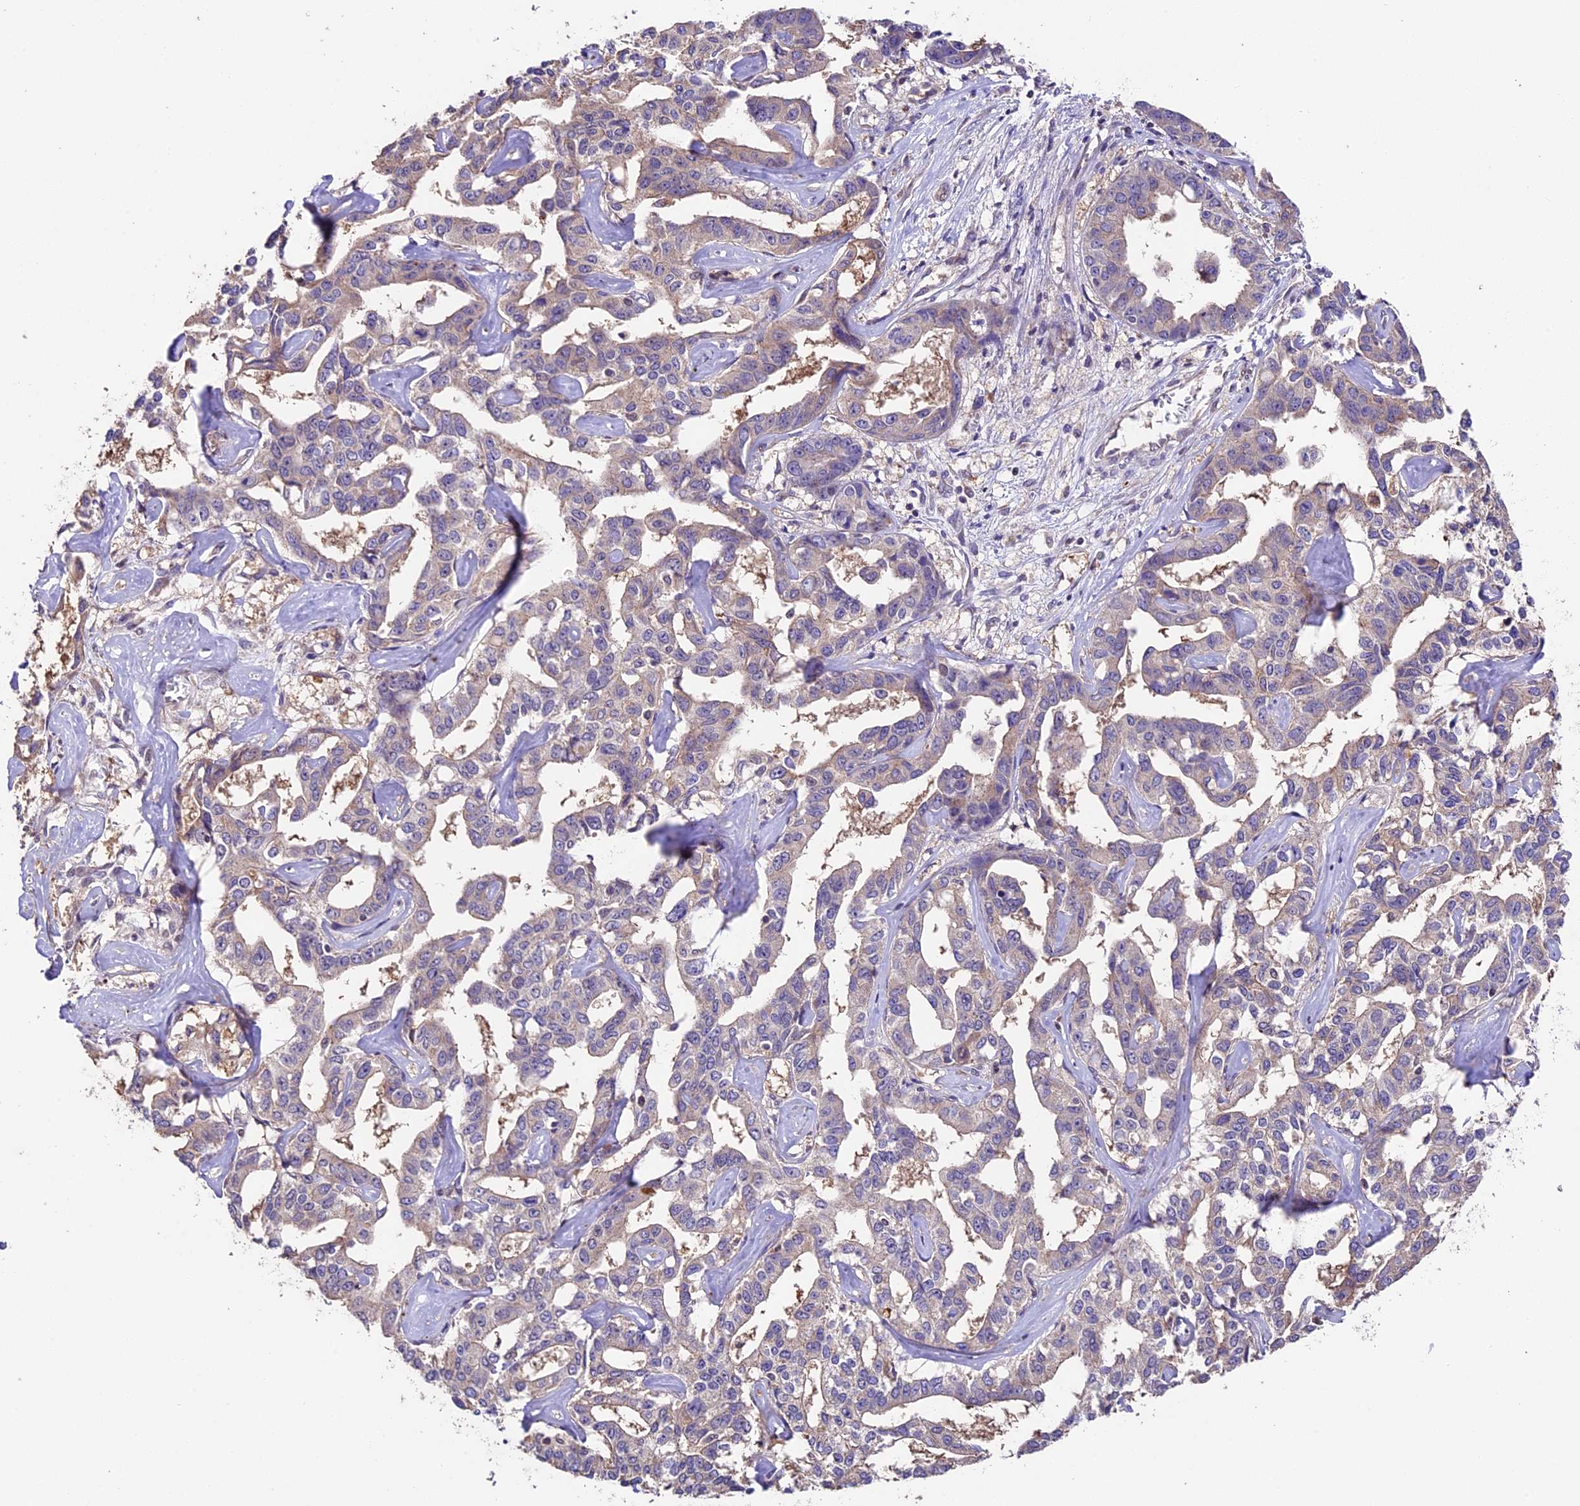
{"staining": {"intensity": "weak", "quantity": "<25%", "location": "cytoplasmic/membranous"}, "tissue": "liver cancer", "cell_type": "Tumor cells", "image_type": "cancer", "snomed": [{"axis": "morphology", "description": "Cholangiocarcinoma"}, {"axis": "topography", "description": "Liver"}], "caption": "Liver cancer (cholangiocarcinoma) was stained to show a protein in brown. There is no significant positivity in tumor cells.", "gene": "SBNO2", "patient": {"sex": "male", "age": 59}}